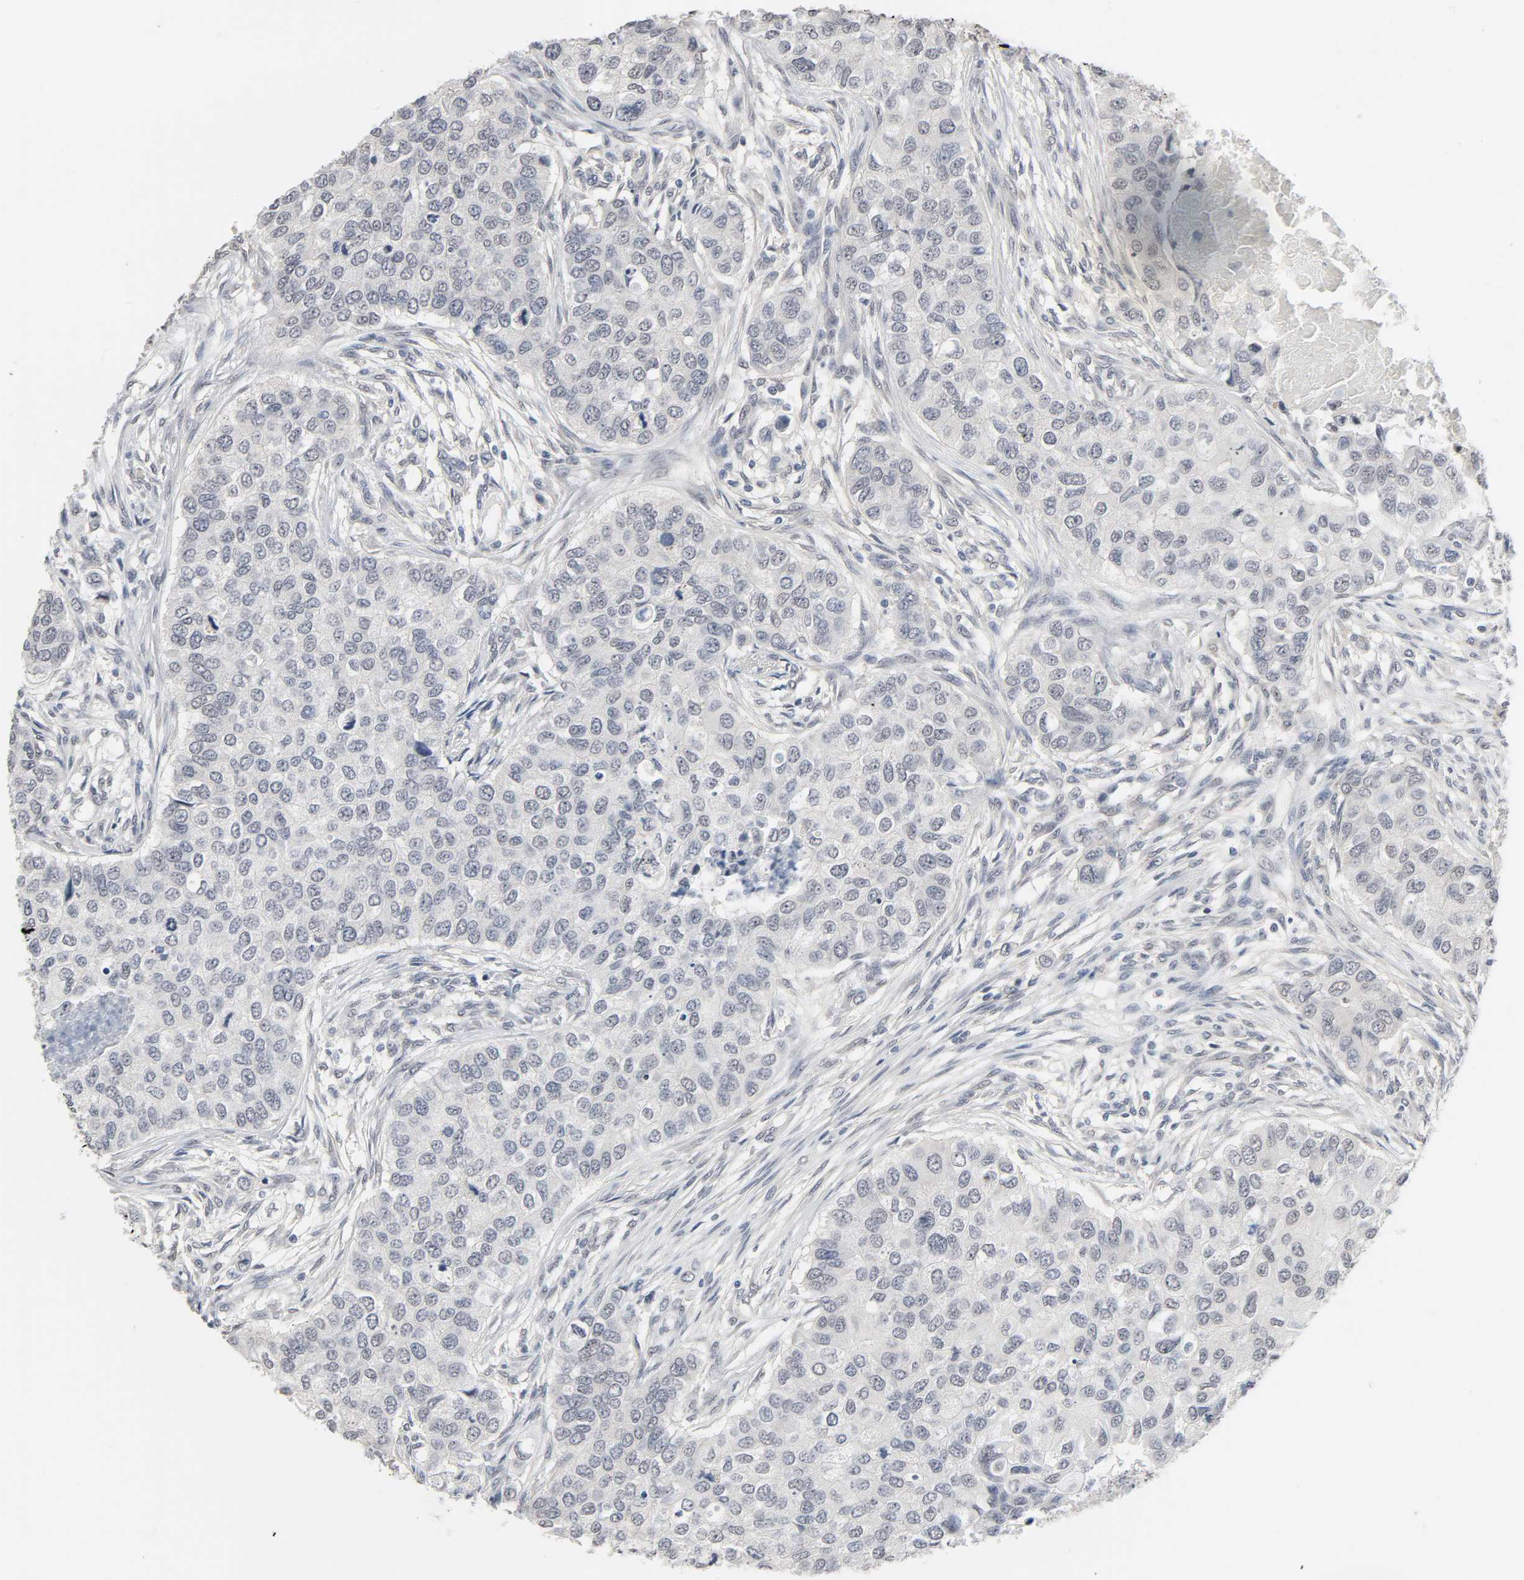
{"staining": {"intensity": "negative", "quantity": "none", "location": "none"}, "tissue": "breast cancer", "cell_type": "Tumor cells", "image_type": "cancer", "snomed": [{"axis": "morphology", "description": "Normal tissue, NOS"}, {"axis": "morphology", "description": "Duct carcinoma"}, {"axis": "topography", "description": "Breast"}], "caption": "Breast cancer (intraductal carcinoma) was stained to show a protein in brown. There is no significant staining in tumor cells.", "gene": "ACSS2", "patient": {"sex": "female", "age": 49}}